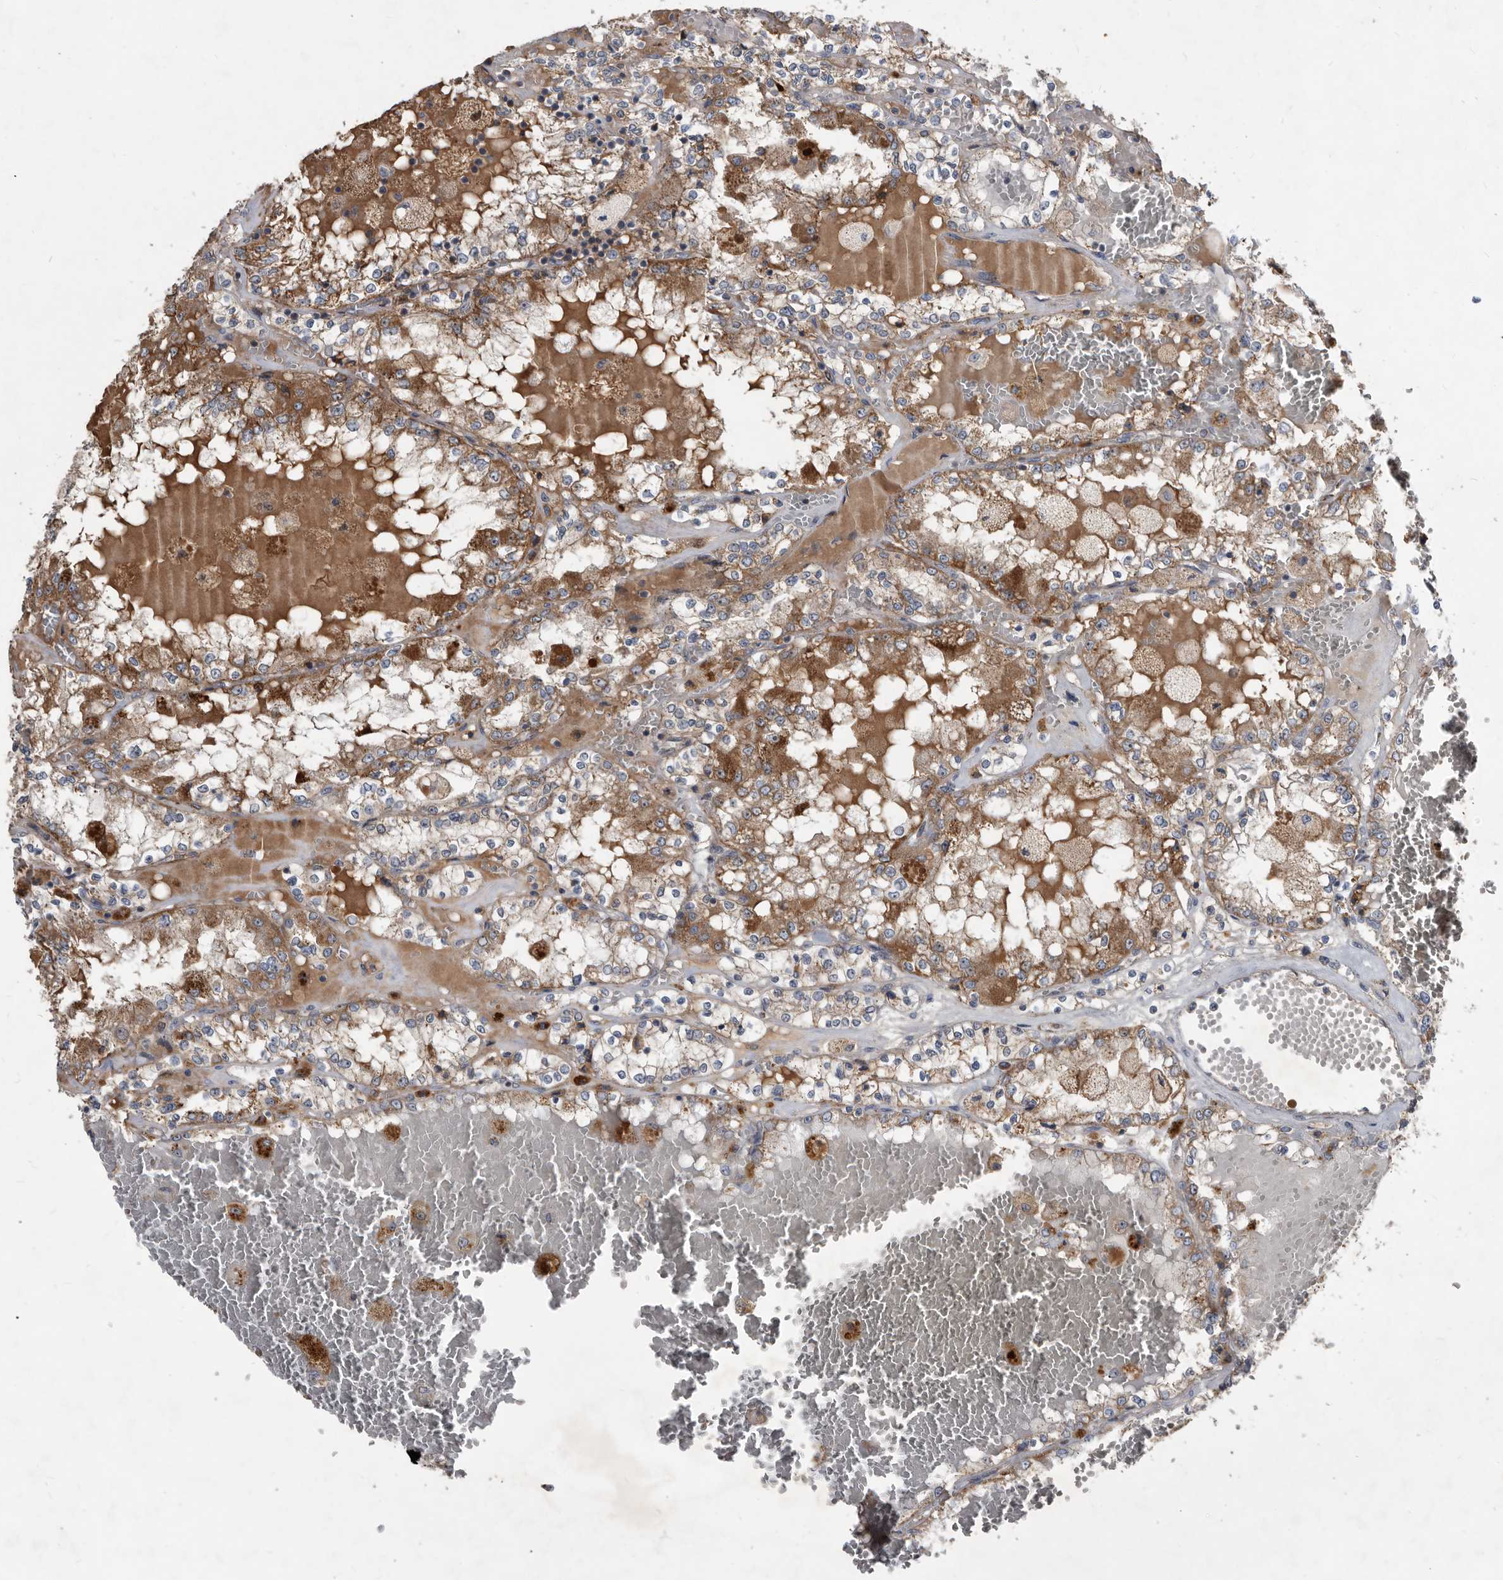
{"staining": {"intensity": "moderate", "quantity": ">75%", "location": "cytoplasmic/membranous"}, "tissue": "renal cancer", "cell_type": "Tumor cells", "image_type": "cancer", "snomed": [{"axis": "morphology", "description": "Adenocarcinoma, NOS"}, {"axis": "topography", "description": "Kidney"}], "caption": "The histopathology image reveals immunohistochemical staining of renal cancer. There is moderate cytoplasmic/membranous expression is appreciated in about >75% of tumor cells. (DAB (3,3'-diaminobenzidine) IHC, brown staining for protein, blue staining for nuclei).", "gene": "PI15", "patient": {"sex": "female", "age": 56}}